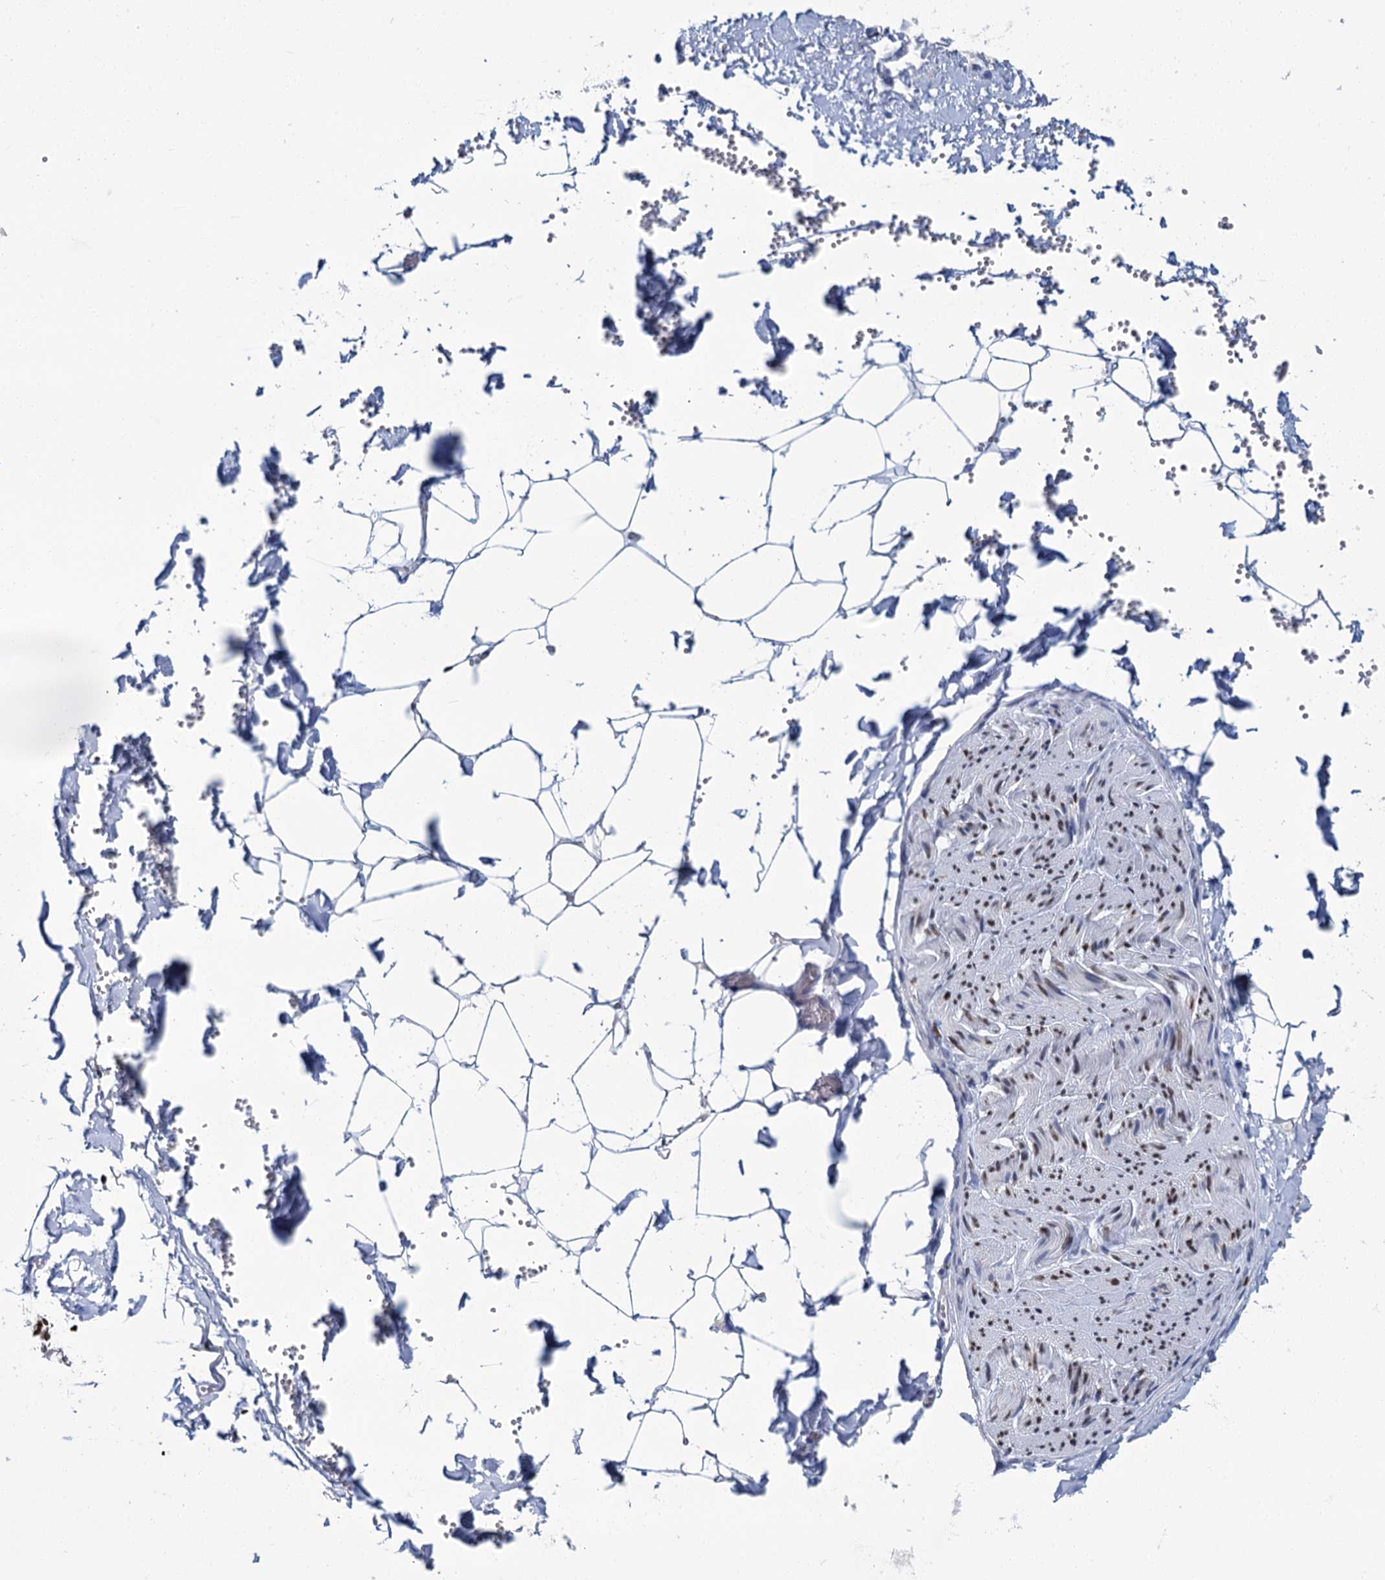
{"staining": {"intensity": "negative", "quantity": "none", "location": "none"}, "tissue": "adipose tissue", "cell_type": "Adipocytes", "image_type": "normal", "snomed": [{"axis": "morphology", "description": "Normal tissue, NOS"}, {"axis": "topography", "description": "Gallbladder"}, {"axis": "topography", "description": "Peripheral nerve tissue"}], "caption": "IHC of unremarkable human adipose tissue demonstrates no positivity in adipocytes. (Brightfield microscopy of DAB immunohistochemistry (IHC) at high magnification).", "gene": "CELF2", "patient": {"sex": "male", "age": 38}}